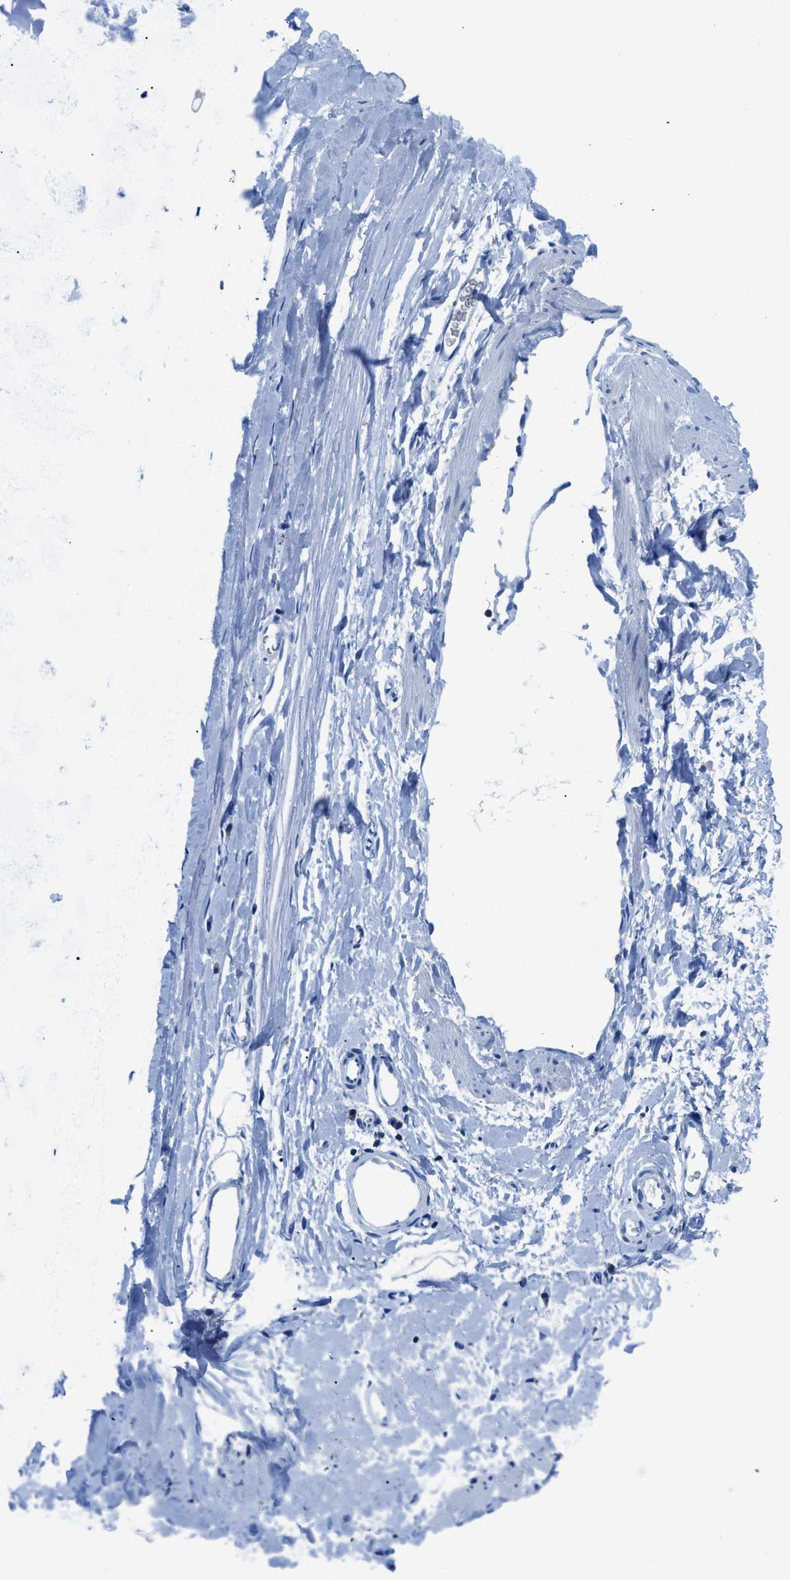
{"staining": {"intensity": "negative", "quantity": "none", "location": "none"}, "tissue": "adipose tissue", "cell_type": "Adipocytes", "image_type": "normal", "snomed": [{"axis": "morphology", "description": "Normal tissue, NOS"}, {"axis": "topography", "description": "Cartilage tissue"}, {"axis": "topography", "description": "Bronchus"}], "caption": "Immunohistochemical staining of unremarkable adipose tissue displays no significant positivity in adipocytes.", "gene": "NEB", "patient": {"sex": "female", "age": 53}}